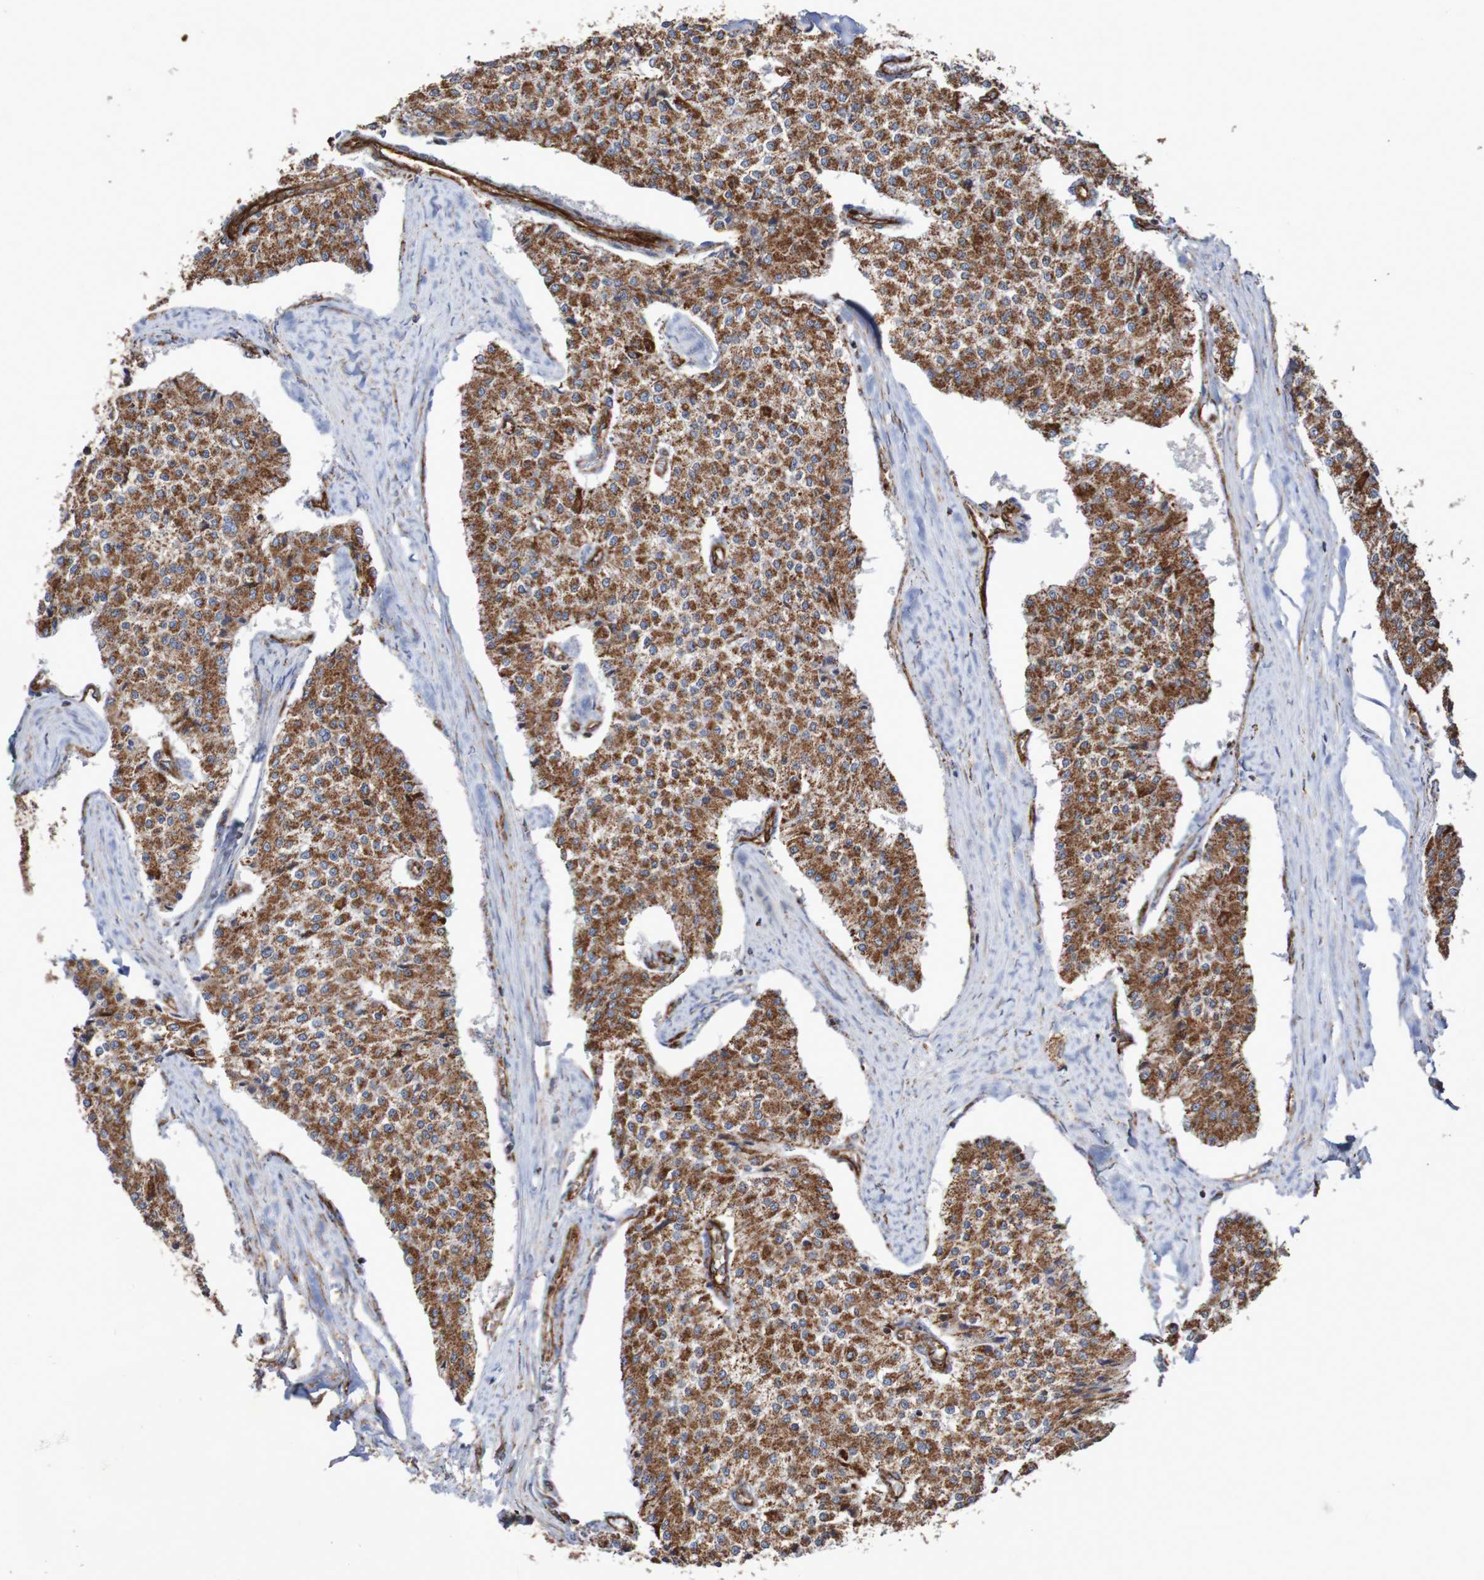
{"staining": {"intensity": "strong", "quantity": ">75%", "location": "cytoplasmic/membranous"}, "tissue": "carcinoid", "cell_type": "Tumor cells", "image_type": "cancer", "snomed": [{"axis": "morphology", "description": "Carcinoid, malignant, NOS"}, {"axis": "topography", "description": "Colon"}], "caption": "This histopathology image reveals IHC staining of human malignant carcinoid, with high strong cytoplasmic/membranous positivity in about >75% of tumor cells.", "gene": "MMEL1", "patient": {"sex": "female", "age": 52}}